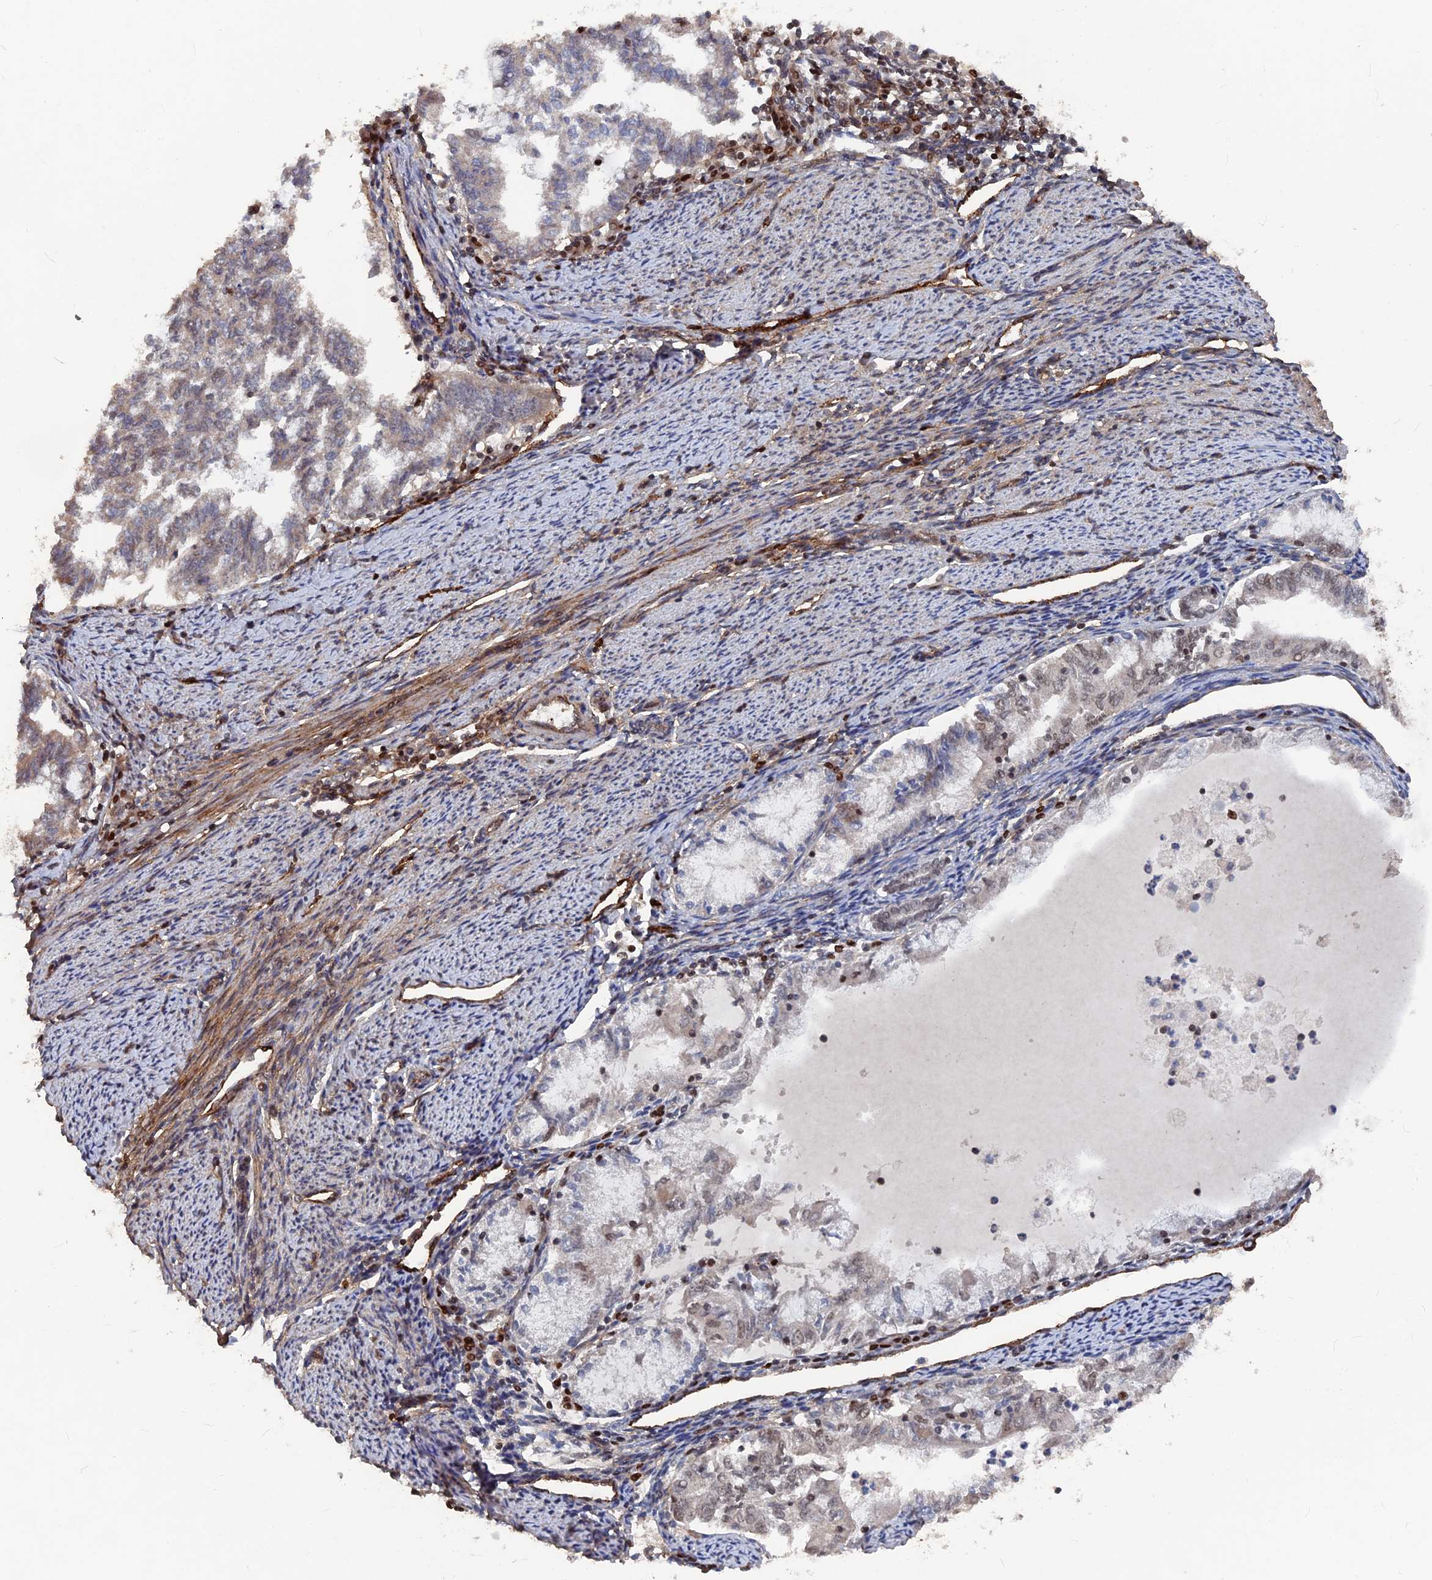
{"staining": {"intensity": "weak", "quantity": "25%-75%", "location": "cytoplasmic/membranous"}, "tissue": "endometrial cancer", "cell_type": "Tumor cells", "image_type": "cancer", "snomed": [{"axis": "morphology", "description": "Adenocarcinoma, NOS"}, {"axis": "topography", "description": "Endometrium"}], "caption": "IHC micrograph of endometrial cancer stained for a protein (brown), which shows low levels of weak cytoplasmic/membranous staining in about 25%-75% of tumor cells.", "gene": "SH3D21", "patient": {"sex": "female", "age": 79}}